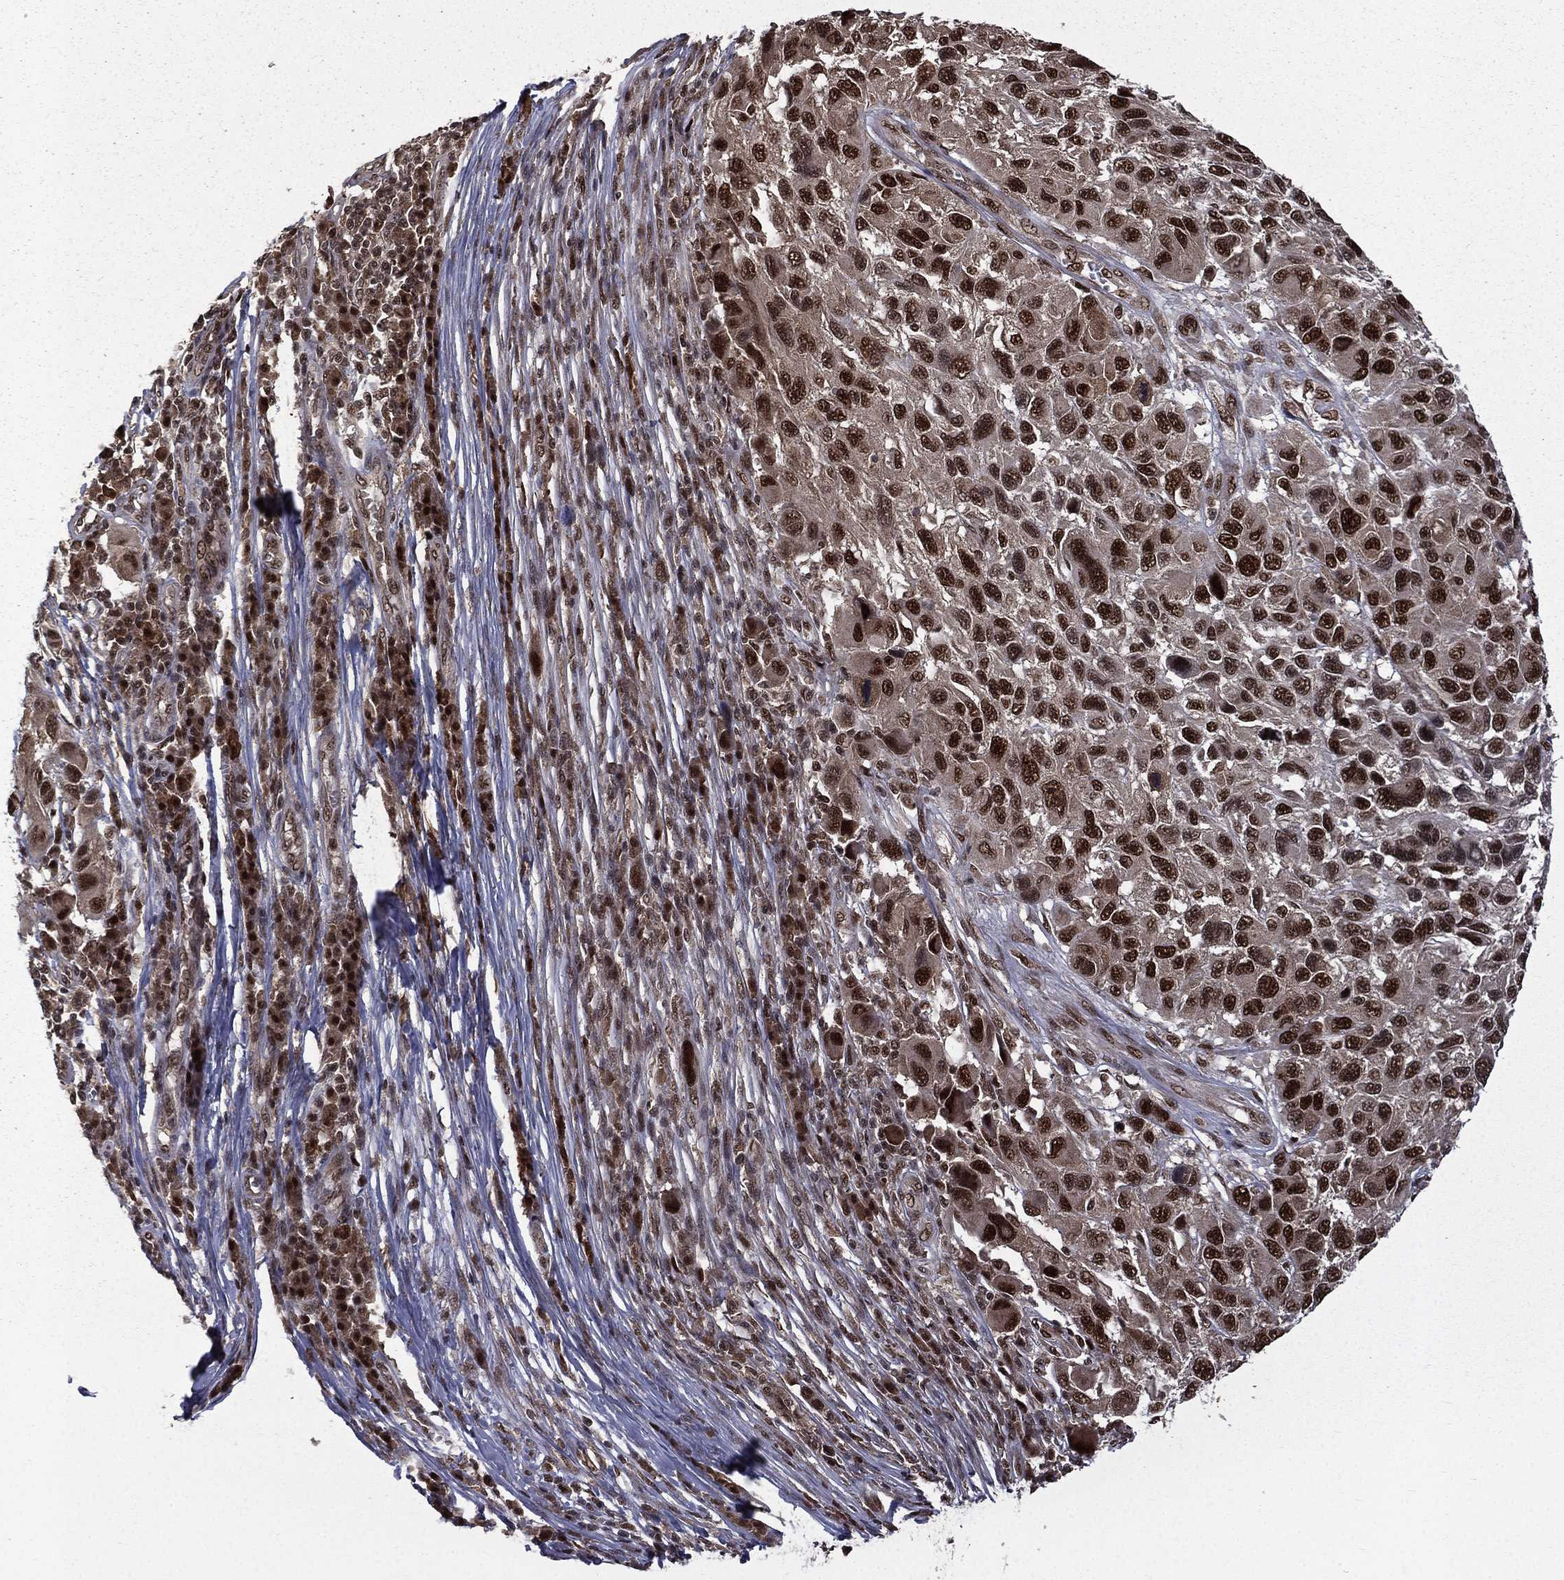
{"staining": {"intensity": "strong", "quantity": ">75%", "location": "nuclear"}, "tissue": "melanoma", "cell_type": "Tumor cells", "image_type": "cancer", "snomed": [{"axis": "morphology", "description": "Malignant melanoma, NOS"}, {"axis": "topography", "description": "Skin"}], "caption": "IHC histopathology image of human melanoma stained for a protein (brown), which reveals high levels of strong nuclear positivity in about >75% of tumor cells.", "gene": "JMJD6", "patient": {"sex": "male", "age": 53}}